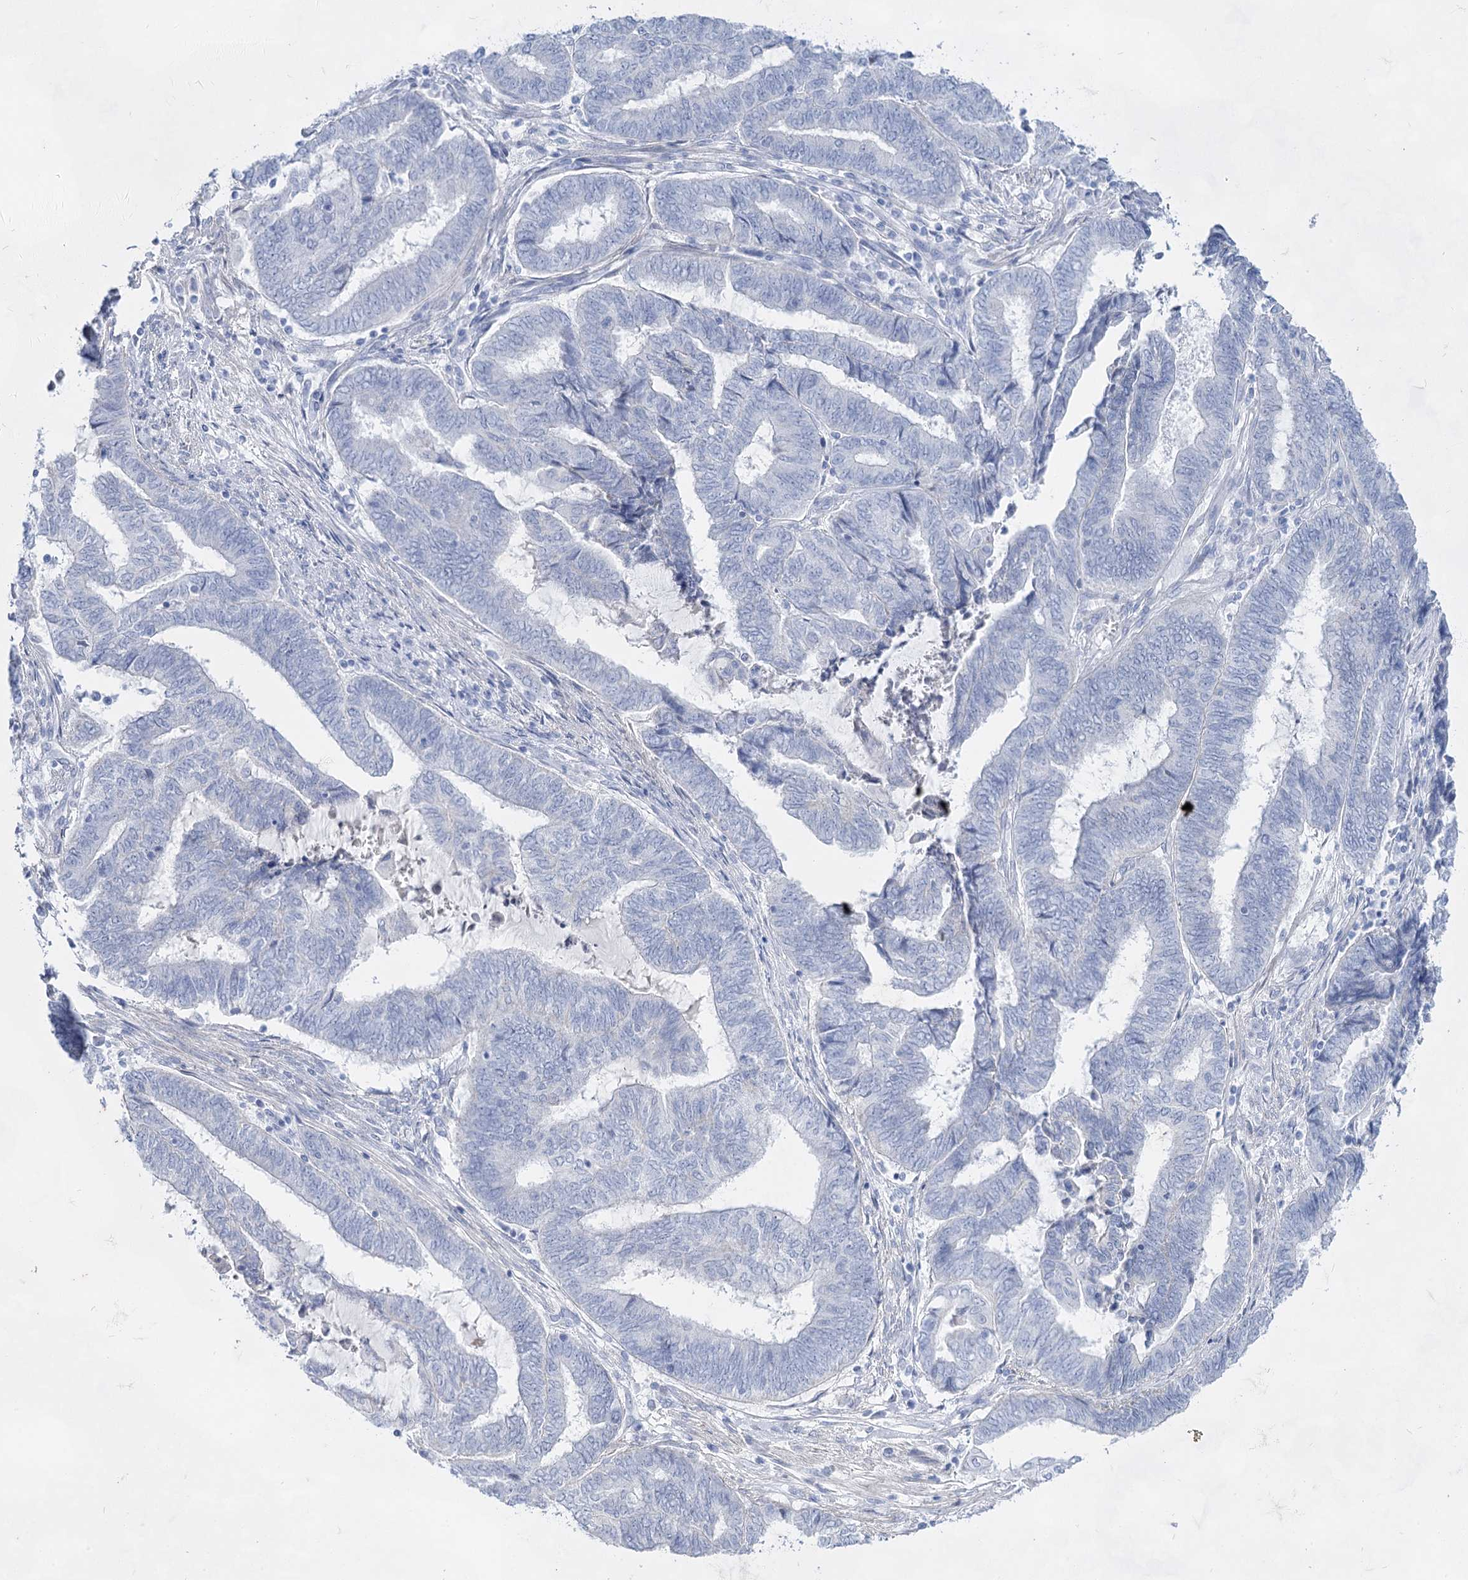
{"staining": {"intensity": "negative", "quantity": "none", "location": "none"}, "tissue": "endometrial cancer", "cell_type": "Tumor cells", "image_type": "cancer", "snomed": [{"axis": "morphology", "description": "Adenocarcinoma, NOS"}, {"axis": "topography", "description": "Uterus"}, {"axis": "topography", "description": "Endometrium"}], "caption": "High magnification brightfield microscopy of endometrial cancer (adenocarcinoma) stained with DAB (brown) and counterstained with hematoxylin (blue): tumor cells show no significant staining.", "gene": "ACRV1", "patient": {"sex": "female", "age": 70}}